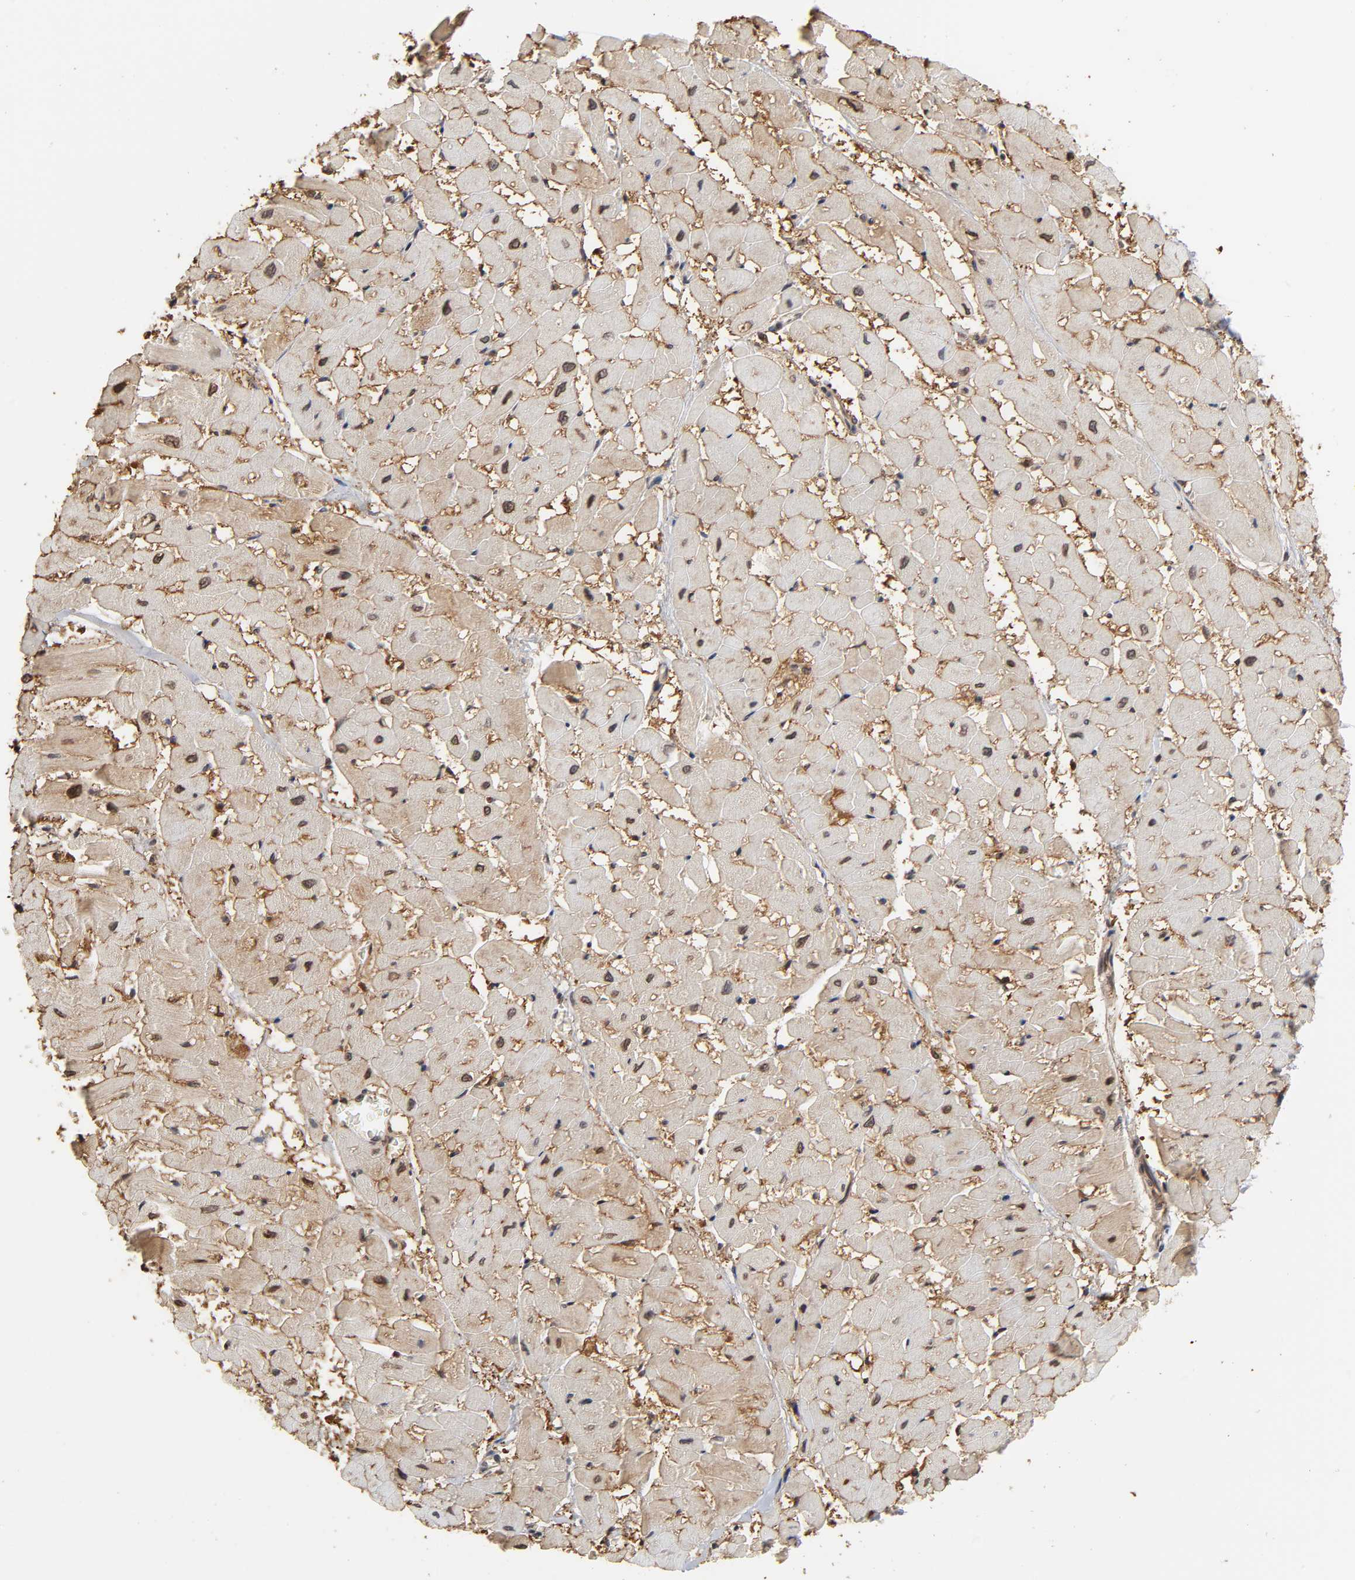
{"staining": {"intensity": "moderate", "quantity": "25%-75%", "location": "cytoplasmic/membranous,nuclear"}, "tissue": "heart muscle", "cell_type": "Cardiomyocytes", "image_type": "normal", "snomed": [{"axis": "morphology", "description": "Normal tissue, NOS"}, {"axis": "topography", "description": "Heart"}], "caption": "The micrograph displays immunohistochemical staining of benign heart muscle. There is moderate cytoplasmic/membranous,nuclear positivity is appreciated in about 25%-75% of cardiomyocytes.", "gene": "CPN2", "patient": {"sex": "male", "age": 45}}